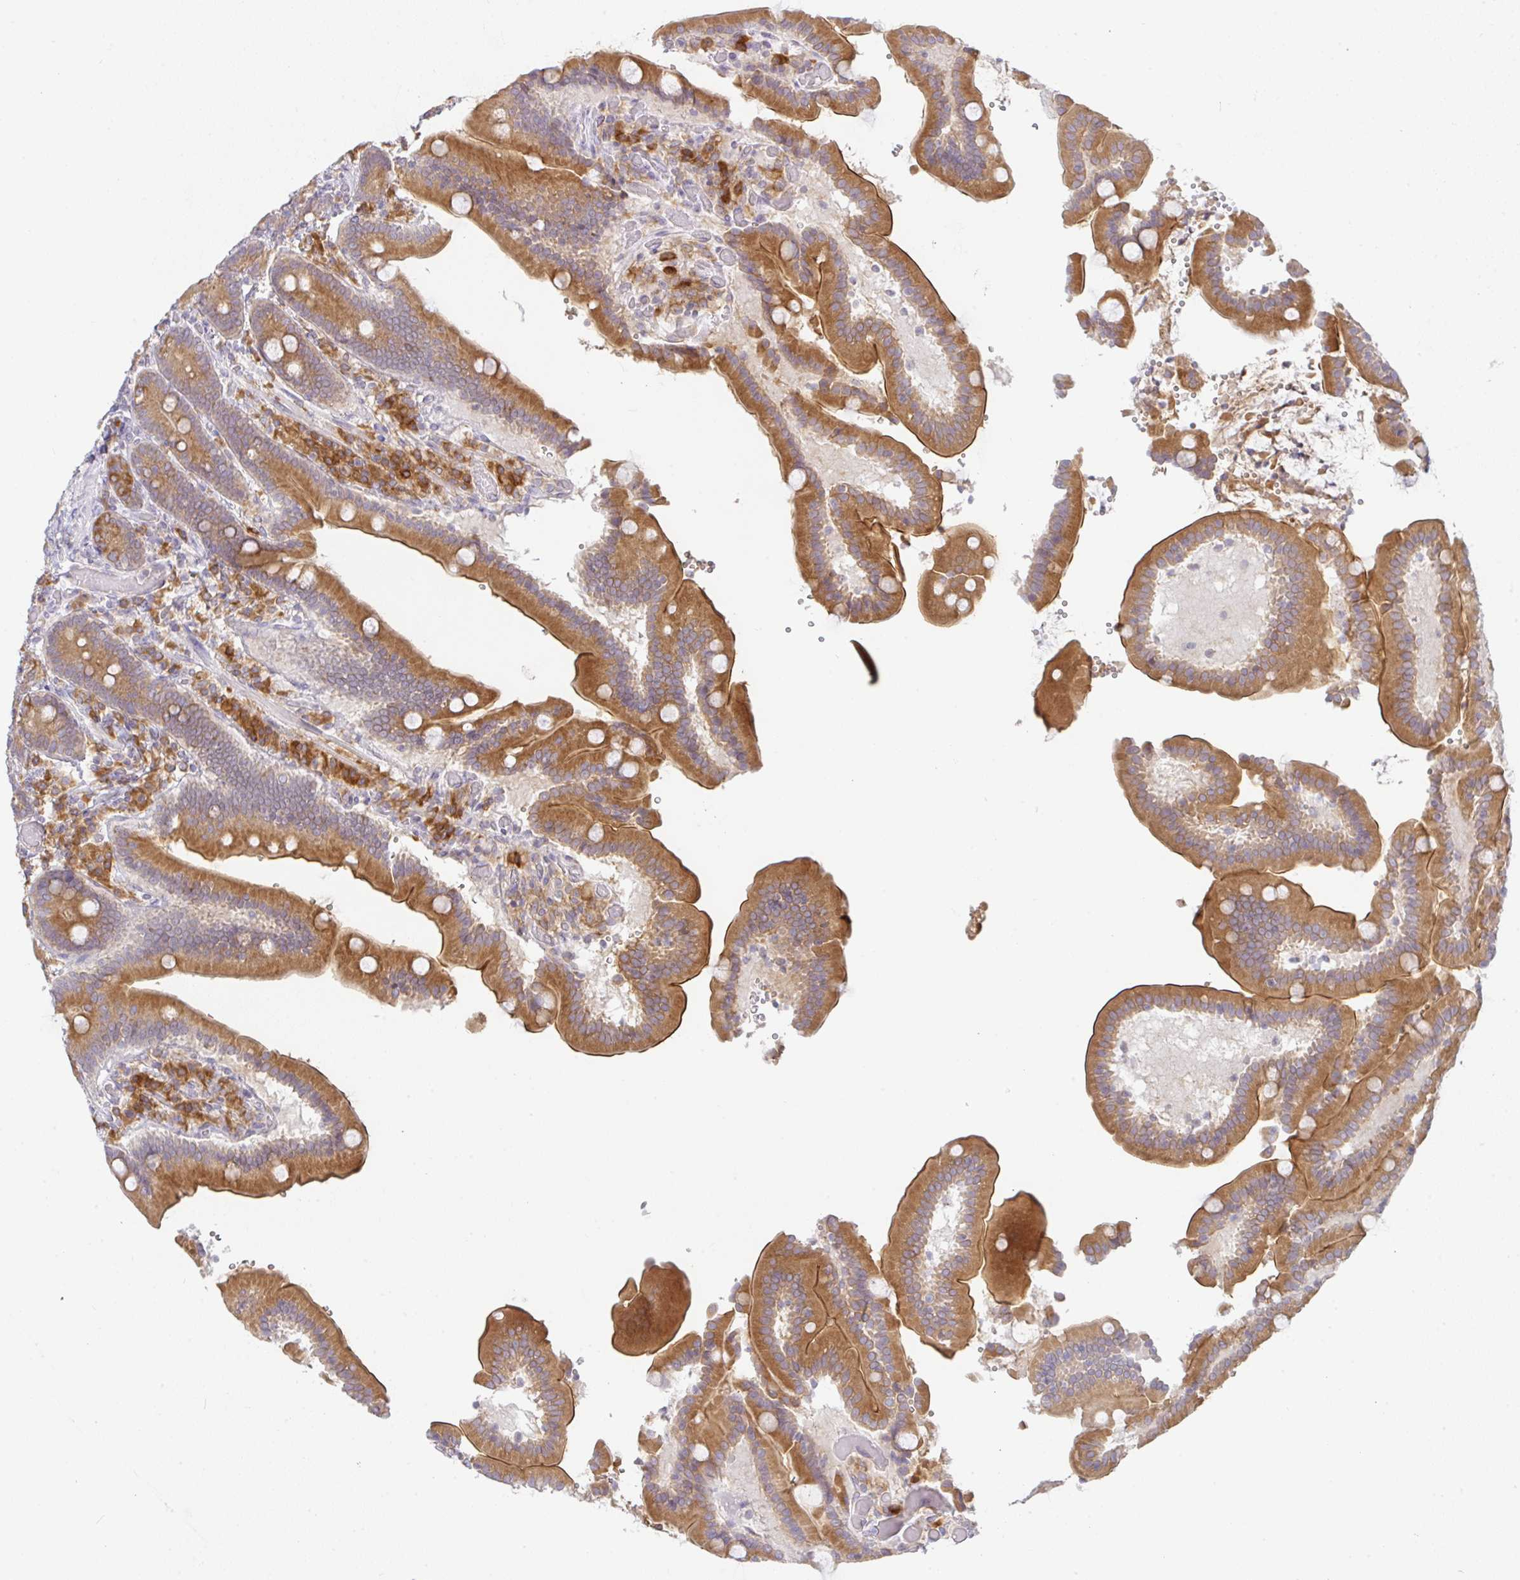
{"staining": {"intensity": "moderate", "quantity": ">75%", "location": "cytoplasmic/membranous"}, "tissue": "duodenum", "cell_type": "Glandular cells", "image_type": "normal", "snomed": [{"axis": "morphology", "description": "Normal tissue, NOS"}, {"axis": "topography", "description": "Duodenum"}], "caption": "Protein staining demonstrates moderate cytoplasmic/membranous expression in about >75% of glandular cells in unremarkable duodenum.", "gene": "DERL2", "patient": {"sex": "female", "age": 62}}